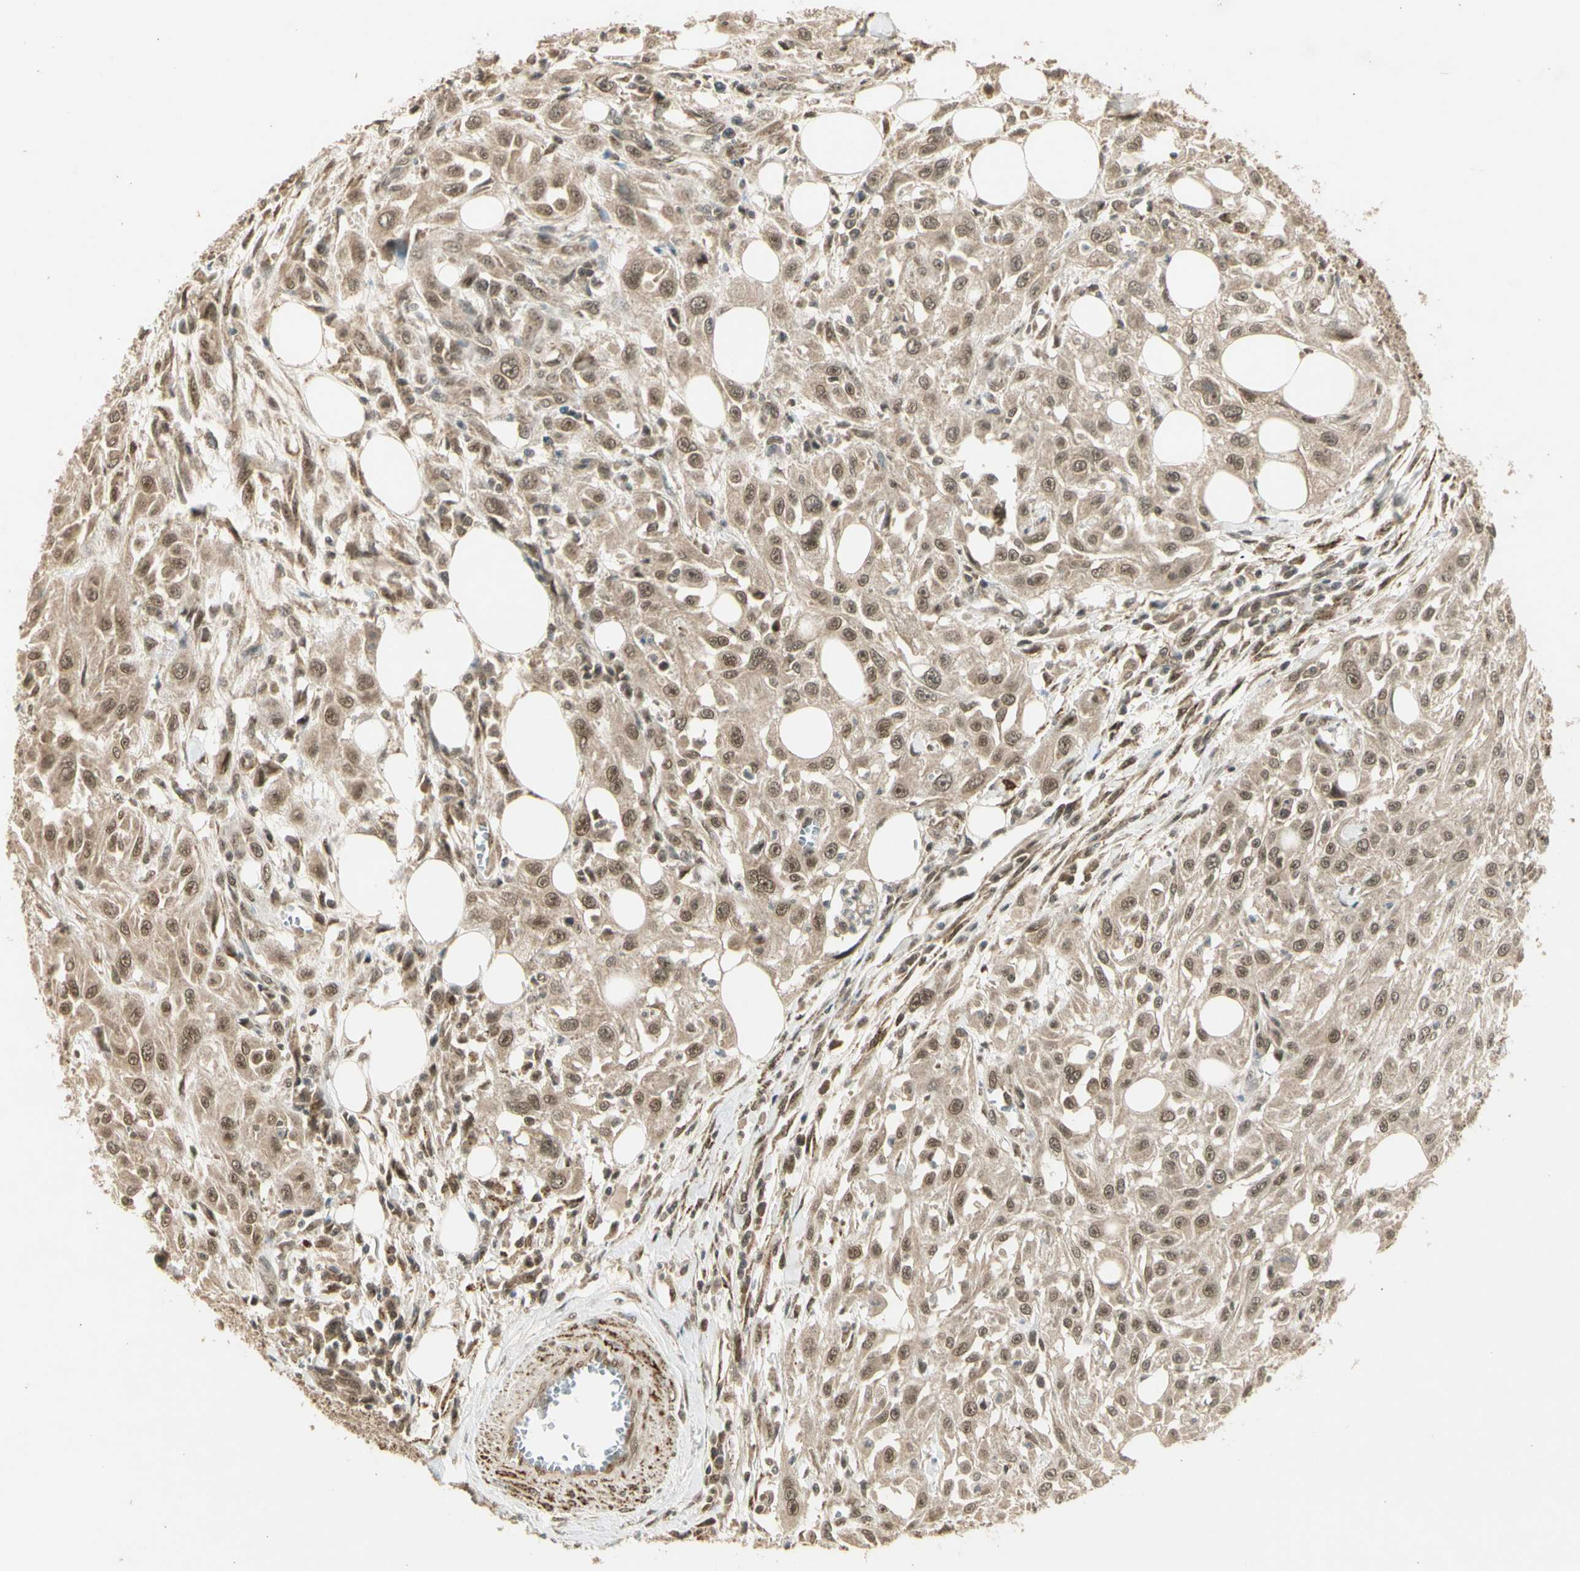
{"staining": {"intensity": "weak", "quantity": ">75%", "location": "cytoplasmic/membranous,nuclear"}, "tissue": "skin cancer", "cell_type": "Tumor cells", "image_type": "cancer", "snomed": [{"axis": "morphology", "description": "Squamous cell carcinoma, NOS"}, {"axis": "topography", "description": "Skin"}], "caption": "This image displays immunohistochemistry (IHC) staining of human squamous cell carcinoma (skin), with low weak cytoplasmic/membranous and nuclear positivity in about >75% of tumor cells.", "gene": "ZNF135", "patient": {"sex": "male", "age": 75}}